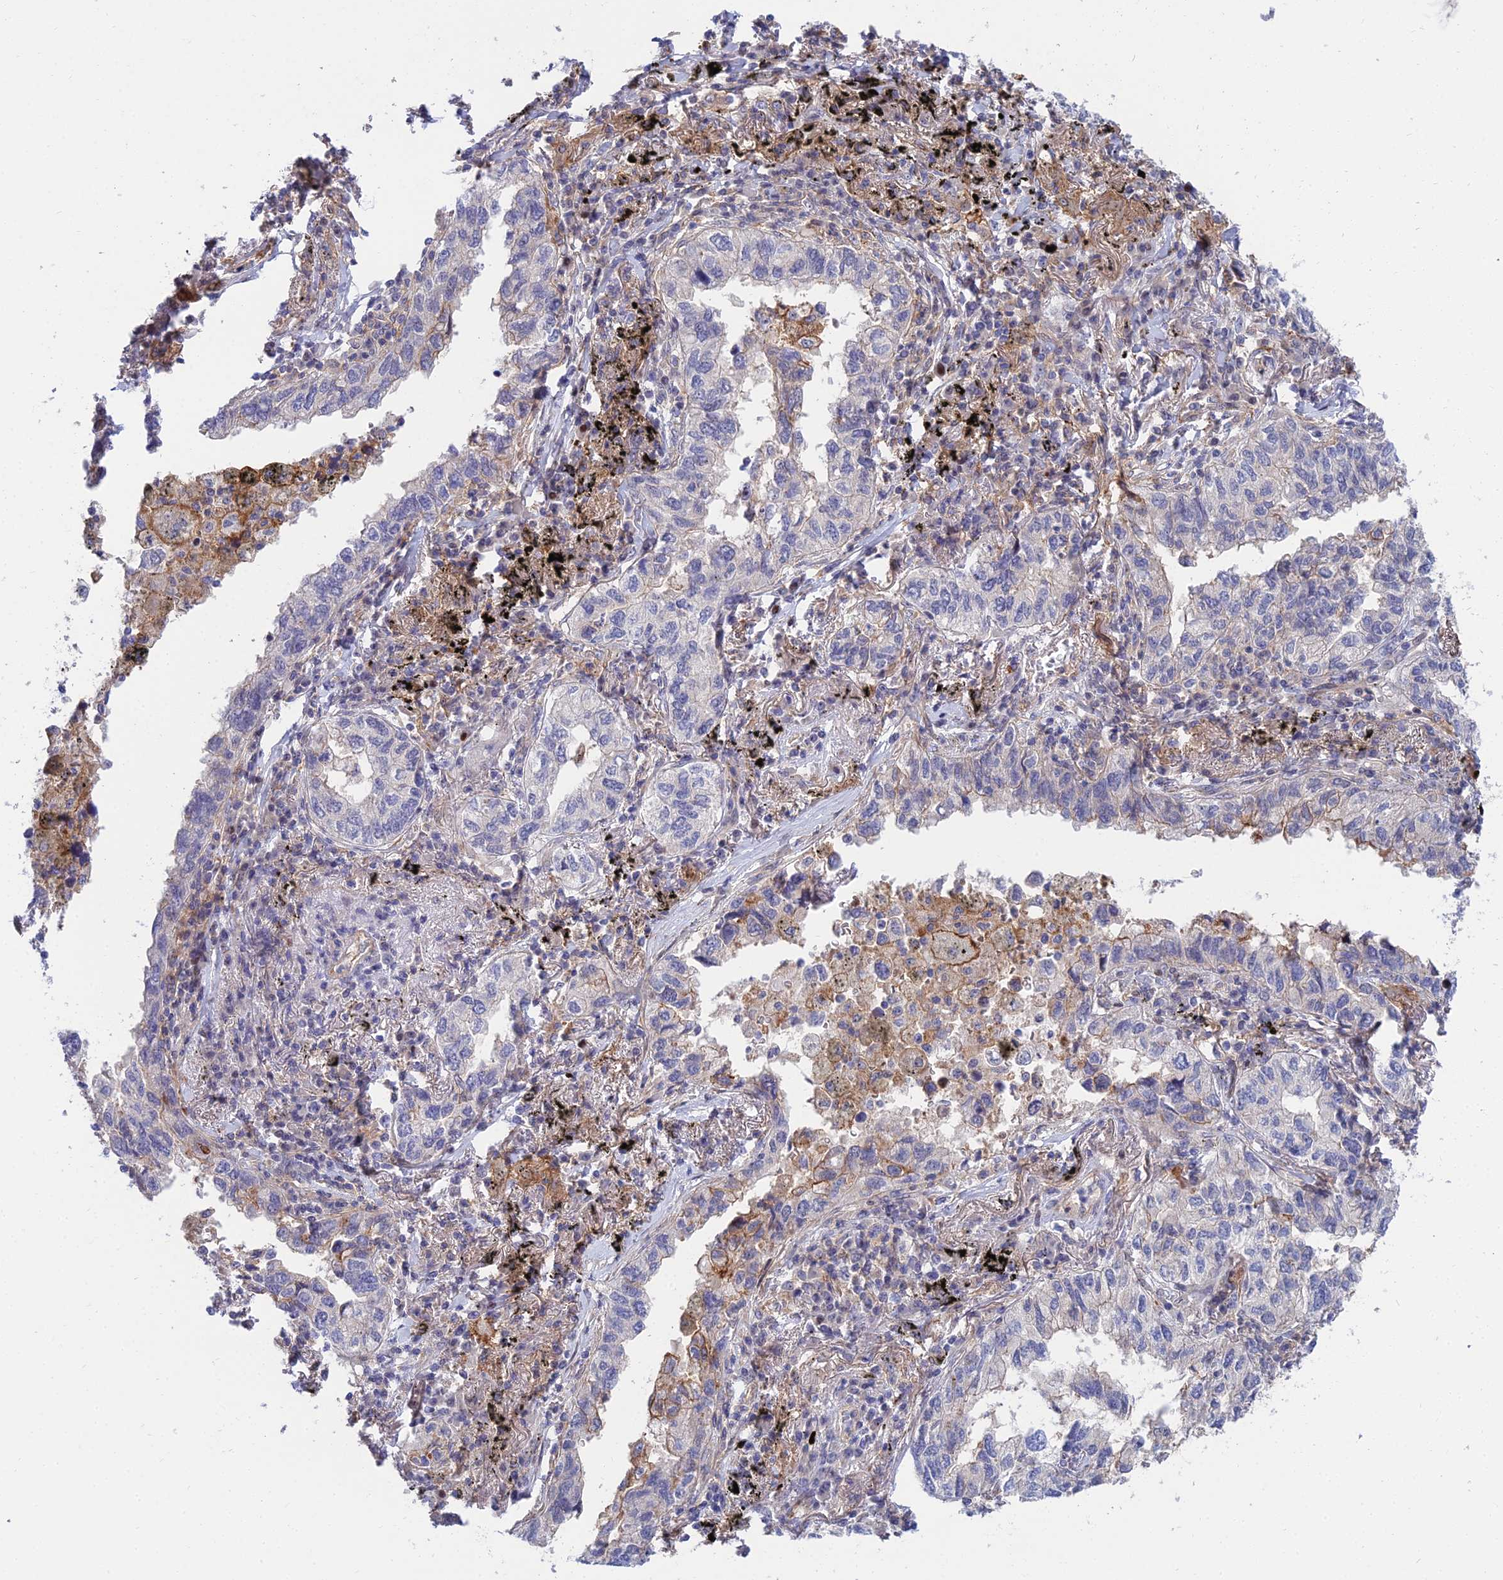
{"staining": {"intensity": "moderate", "quantity": "<25%", "location": "cytoplasmic/membranous"}, "tissue": "lung cancer", "cell_type": "Tumor cells", "image_type": "cancer", "snomed": [{"axis": "morphology", "description": "Adenocarcinoma, NOS"}, {"axis": "topography", "description": "Lung"}], "caption": "Adenocarcinoma (lung) stained with immunohistochemistry reveals moderate cytoplasmic/membranous positivity in about <25% of tumor cells.", "gene": "TRIM43B", "patient": {"sex": "male", "age": 65}}